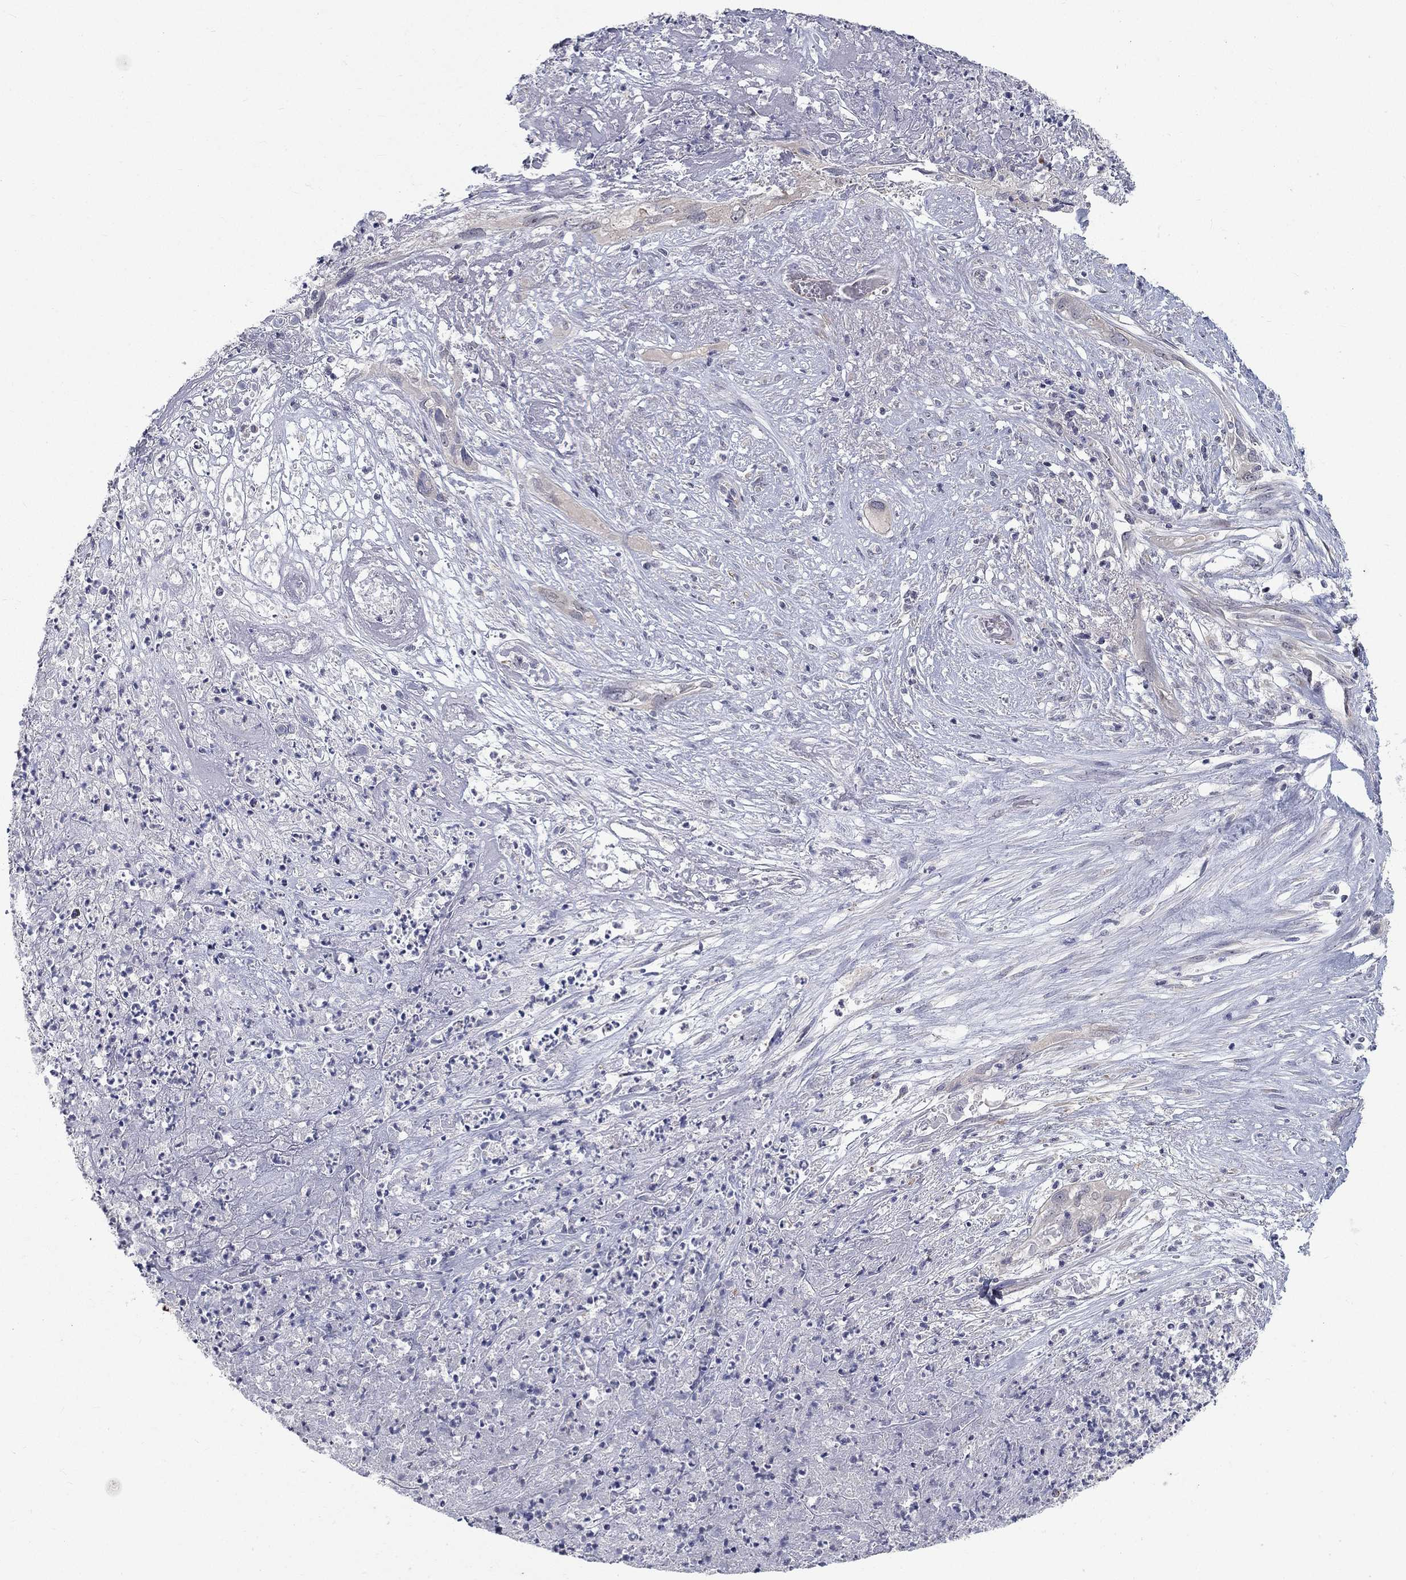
{"staining": {"intensity": "negative", "quantity": "none", "location": "none"}, "tissue": "cervical cancer", "cell_type": "Tumor cells", "image_type": "cancer", "snomed": [{"axis": "morphology", "description": "Squamous cell carcinoma, NOS"}, {"axis": "topography", "description": "Cervix"}], "caption": "Photomicrograph shows no significant protein positivity in tumor cells of cervical cancer (squamous cell carcinoma).", "gene": "MTSS2", "patient": {"sex": "female", "age": 57}}